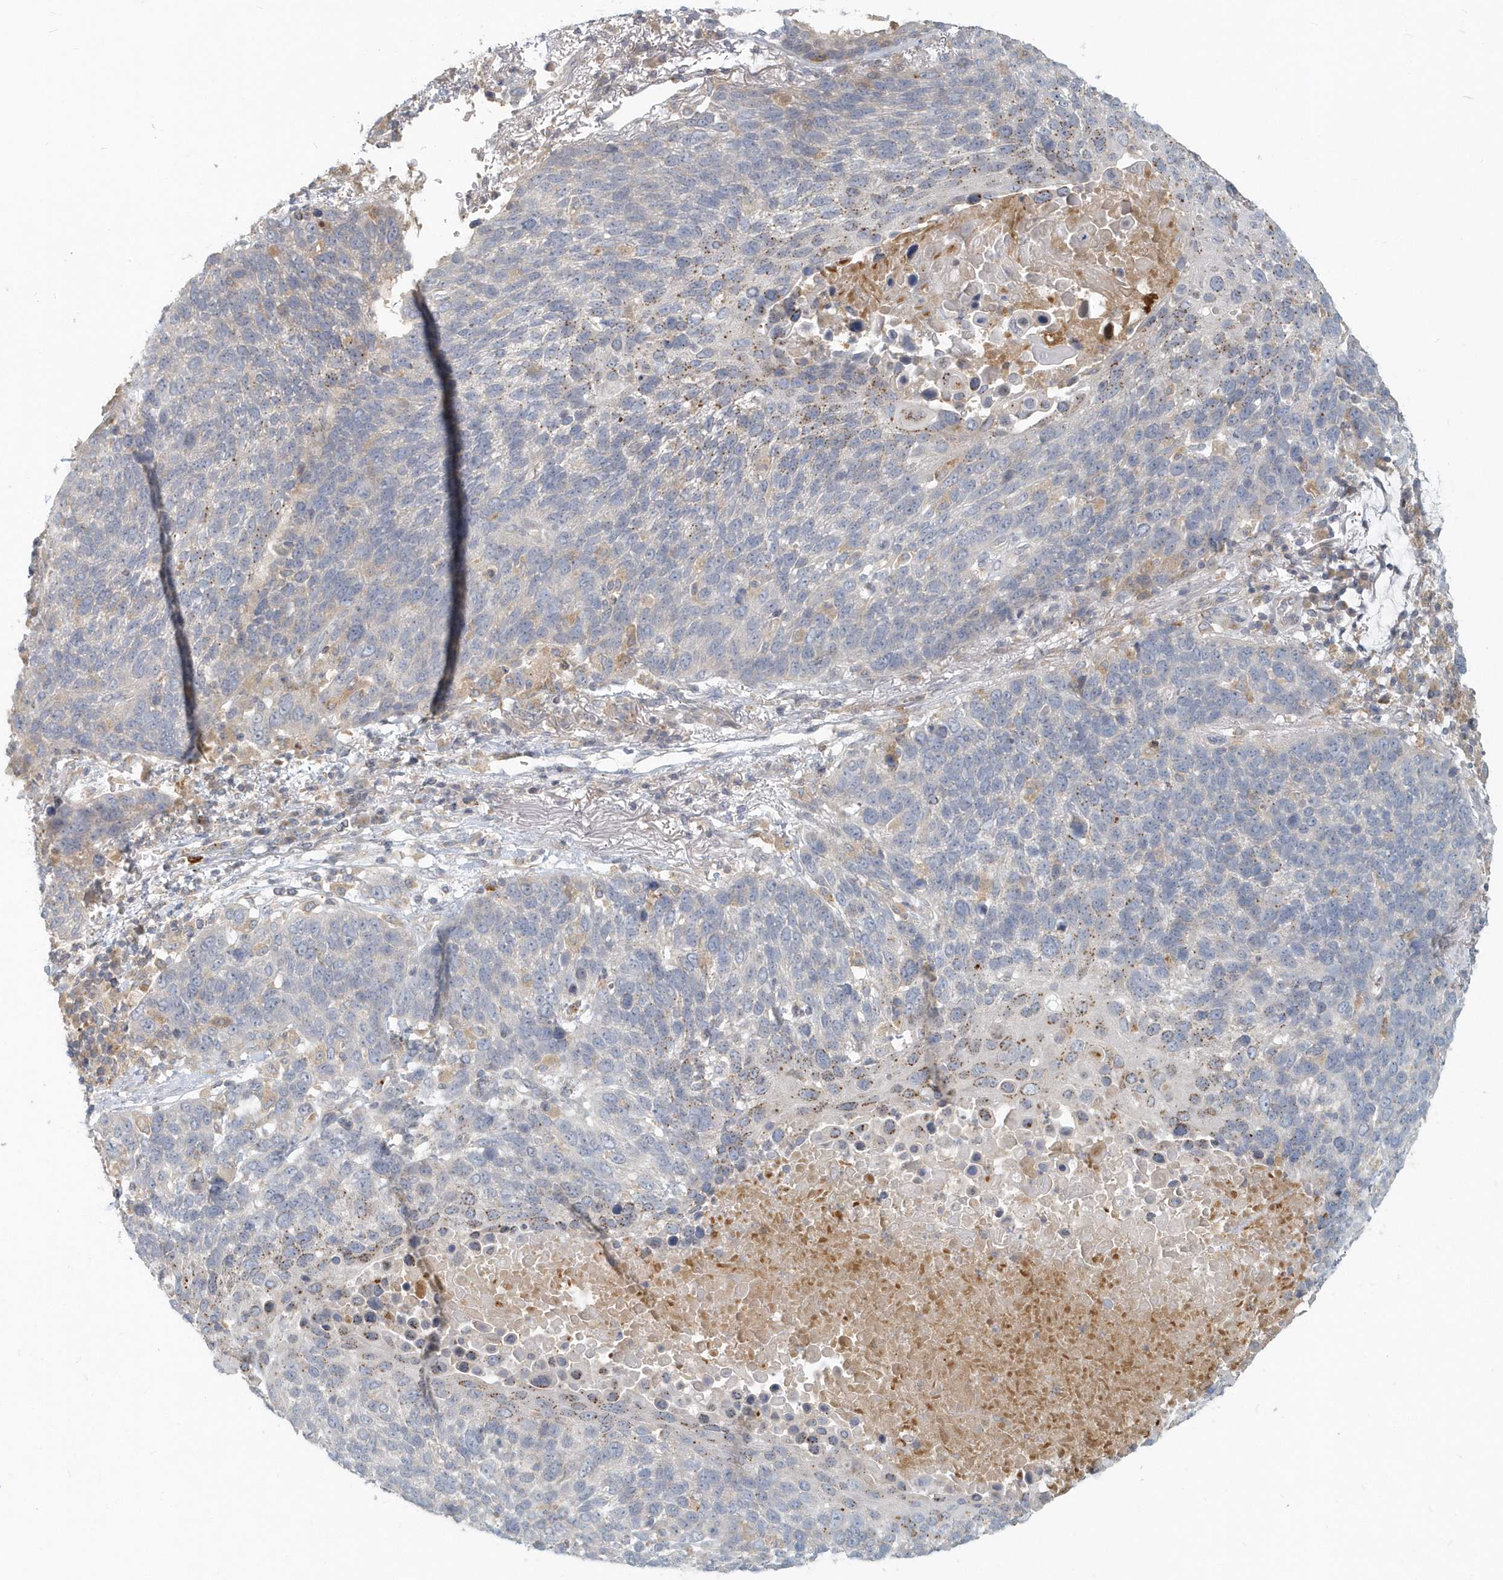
{"staining": {"intensity": "moderate", "quantity": "<25%", "location": "cytoplasmic/membranous"}, "tissue": "lung cancer", "cell_type": "Tumor cells", "image_type": "cancer", "snomed": [{"axis": "morphology", "description": "Squamous cell carcinoma, NOS"}, {"axis": "topography", "description": "Lung"}], "caption": "Squamous cell carcinoma (lung) stained for a protein shows moderate cytoplasmic/membranous positivity in tumor cells.", "gene": "NAPB", "patient": {"sex": "male", "age": 66}}